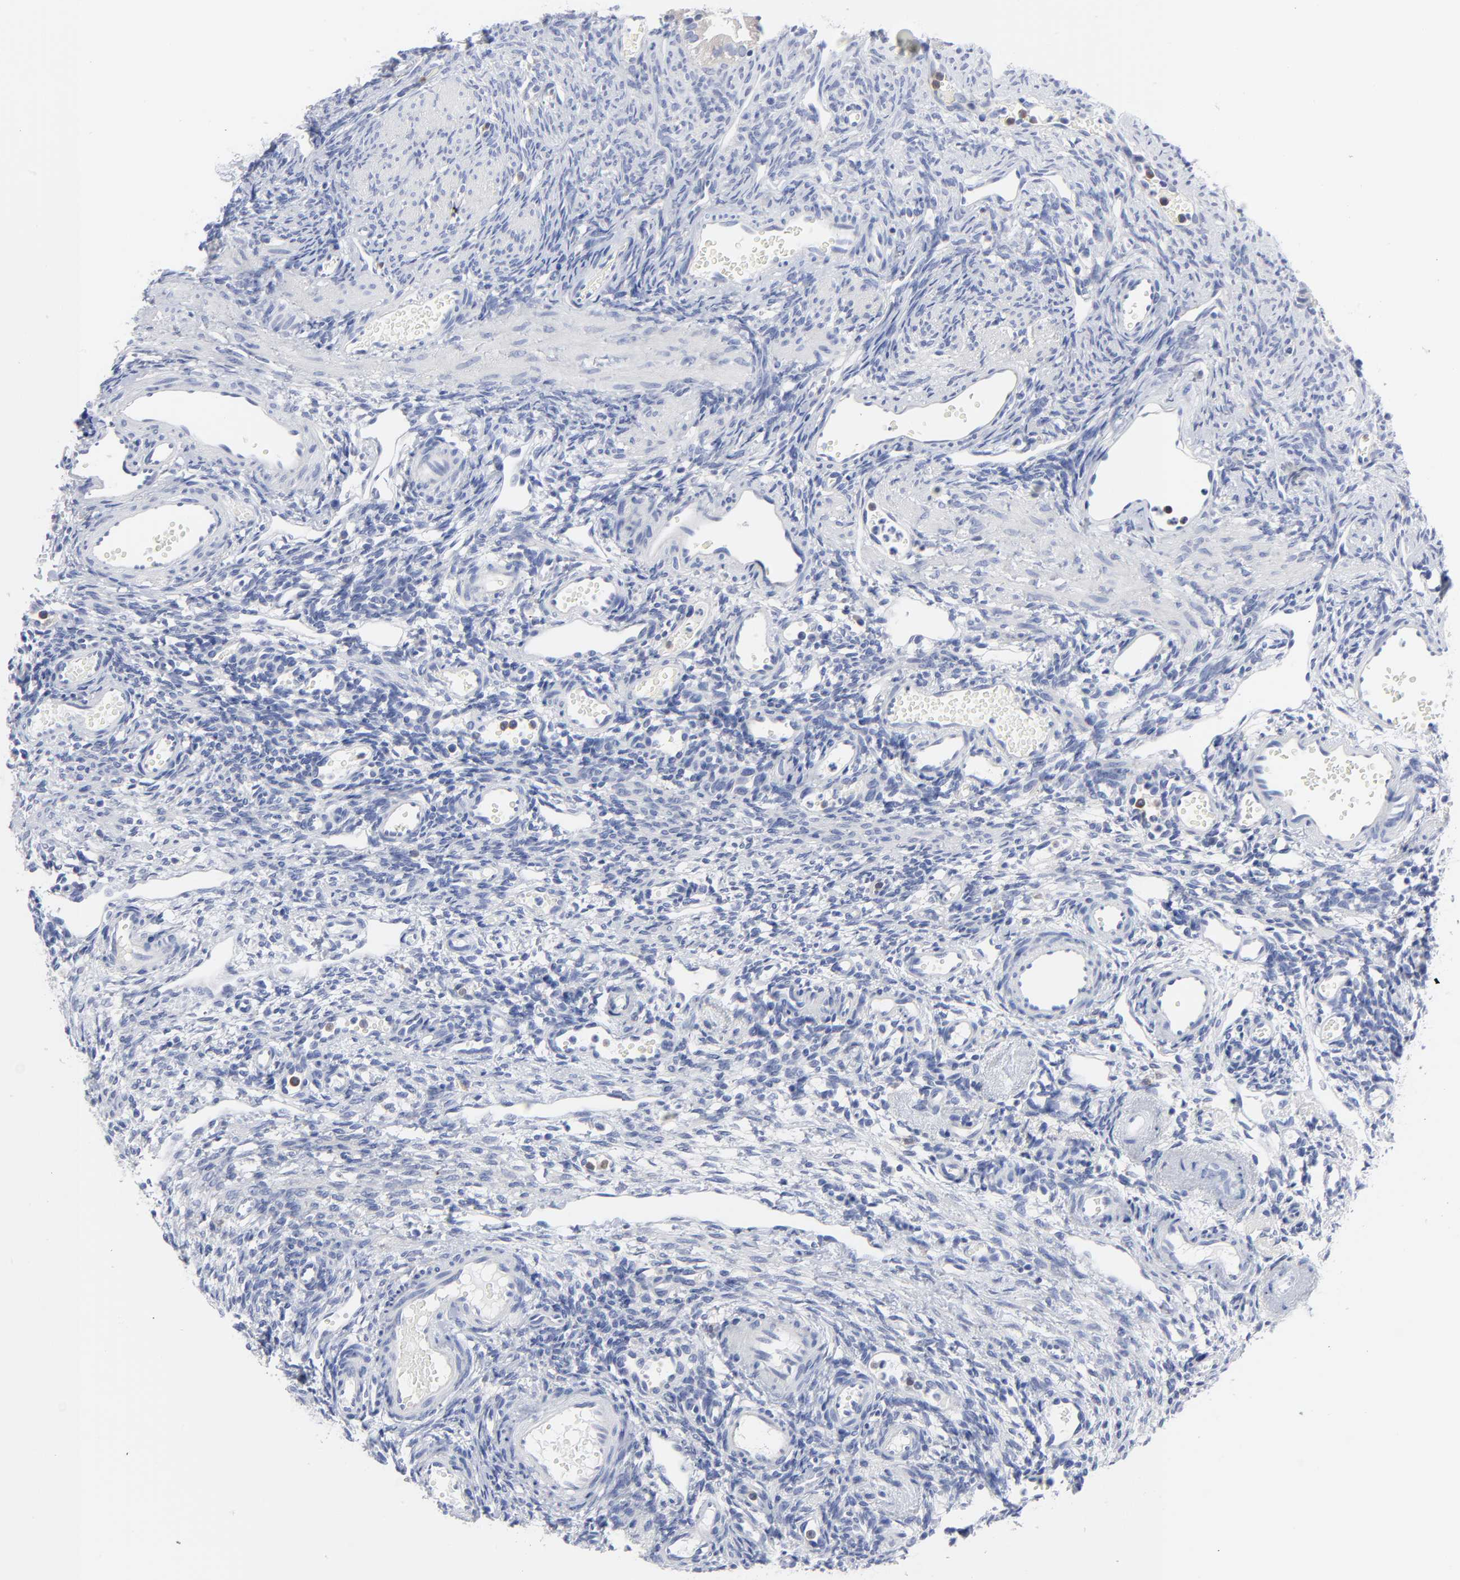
{"staining": {"intensity": "negative", "quantity": "none", "location": "none"}, "tissue": "ovary", "cell_type": "Ovarian stroma cells", "image_type": "normal", "snomed": [{"axis": "morphology", "description": "Normal tissue, NOS"}, {"axis": "topography", "description": "Ovary"}], "caption": "DAB (3,3'-diaminobenzidine) immunohistochemical staining of unremarkable human ovary demonstrates no significant positivity in ovarian stroma cells.", "gene": "STAT2", "patient": {"sex": "female", "age": 33}}